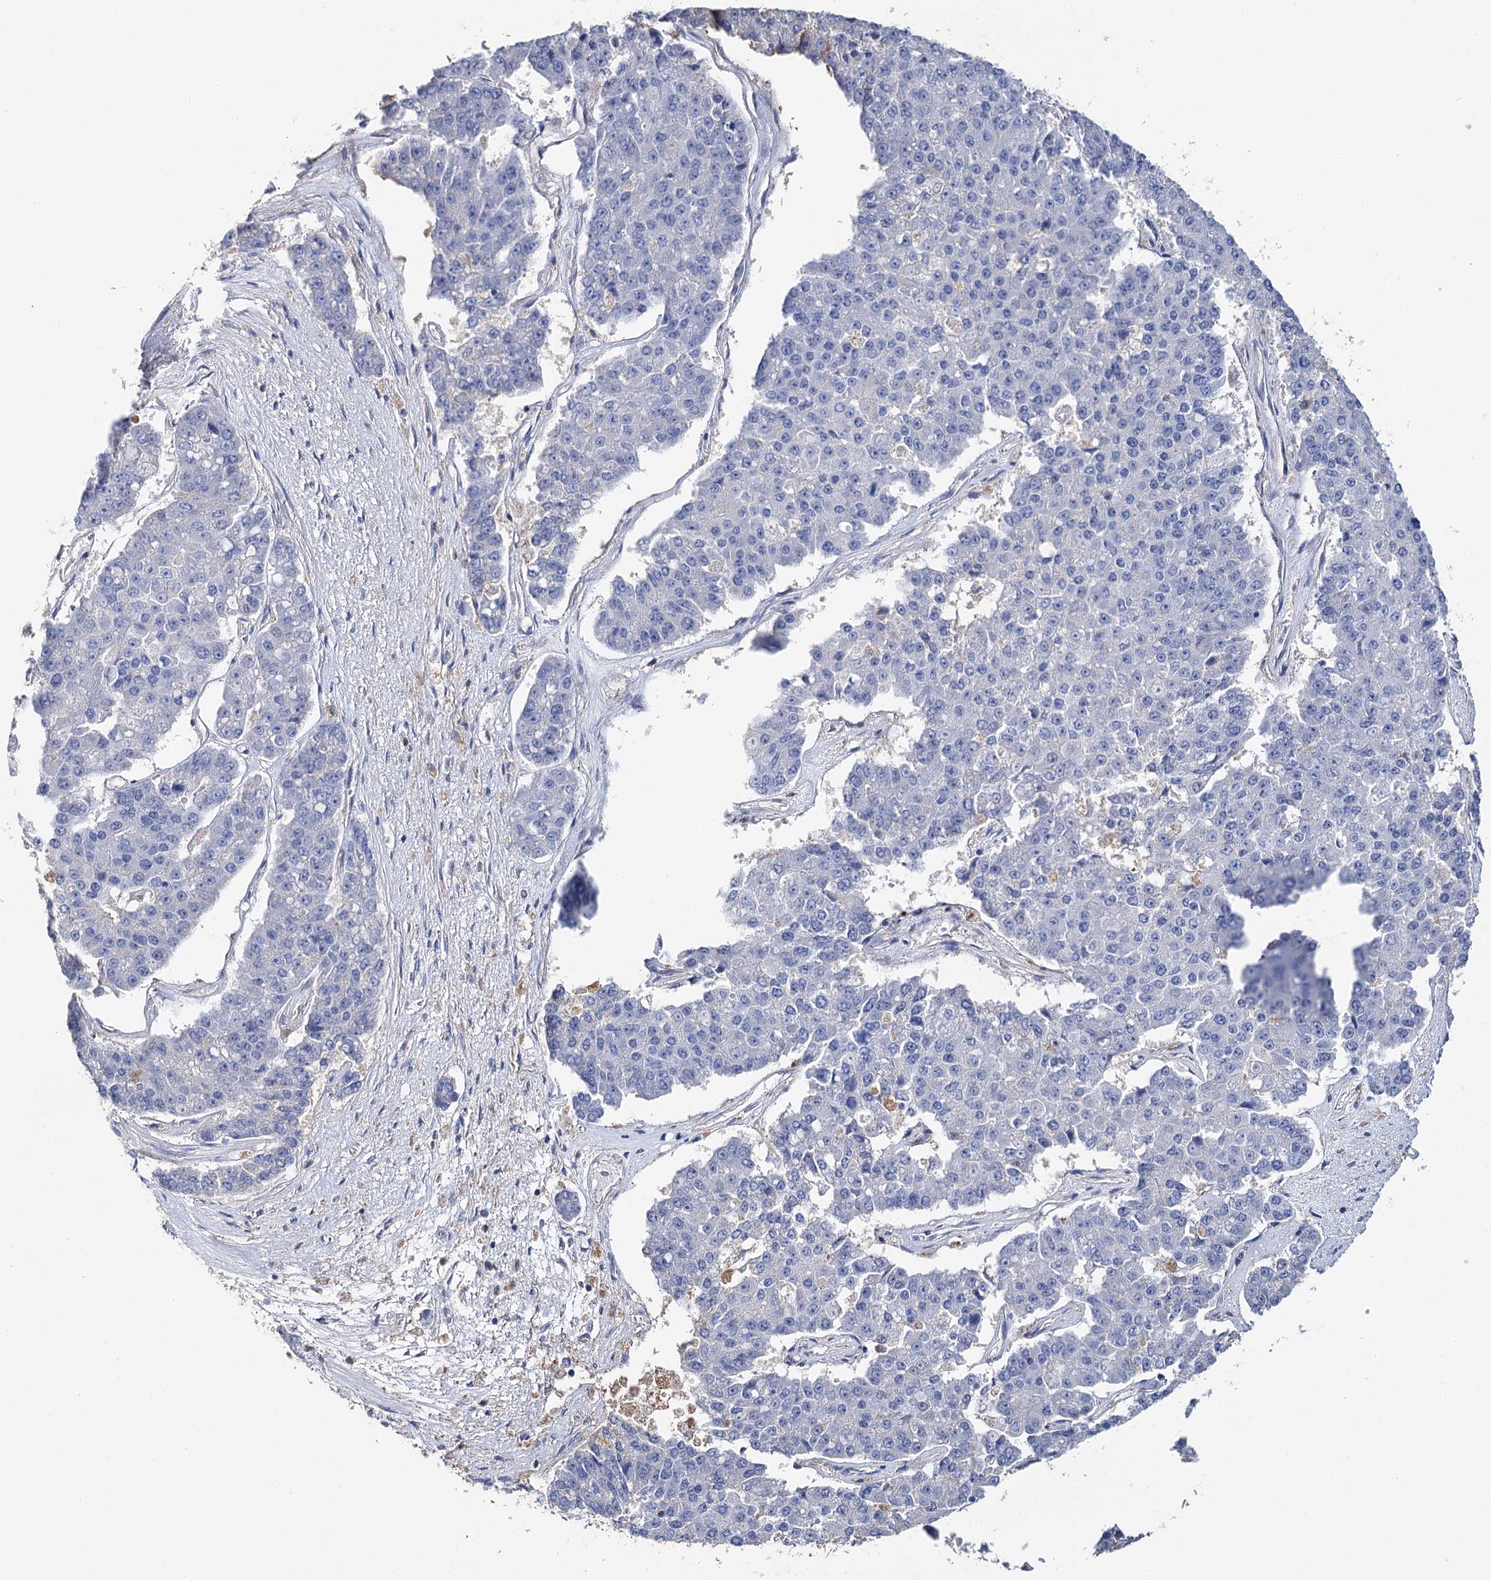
{"staining": {"intensity": "negative", "quantity": "none", "location": "none"}, "tissue": "pancreatic cancer", "cell_type": "Tumor cells", "image_type": "cancer", "snomed": [{"axis": "morphology", "description": "Adenocarcinoma, NOS"}, {"axis": "topography", "description": "Pancreas"}], "caption": "DAB immunohistochemical staining of pancreatic cancer demonstrates no significant expression in tumor cells.", "gene": "EPYC", "patient": {"sex": "male", "age": 50}}